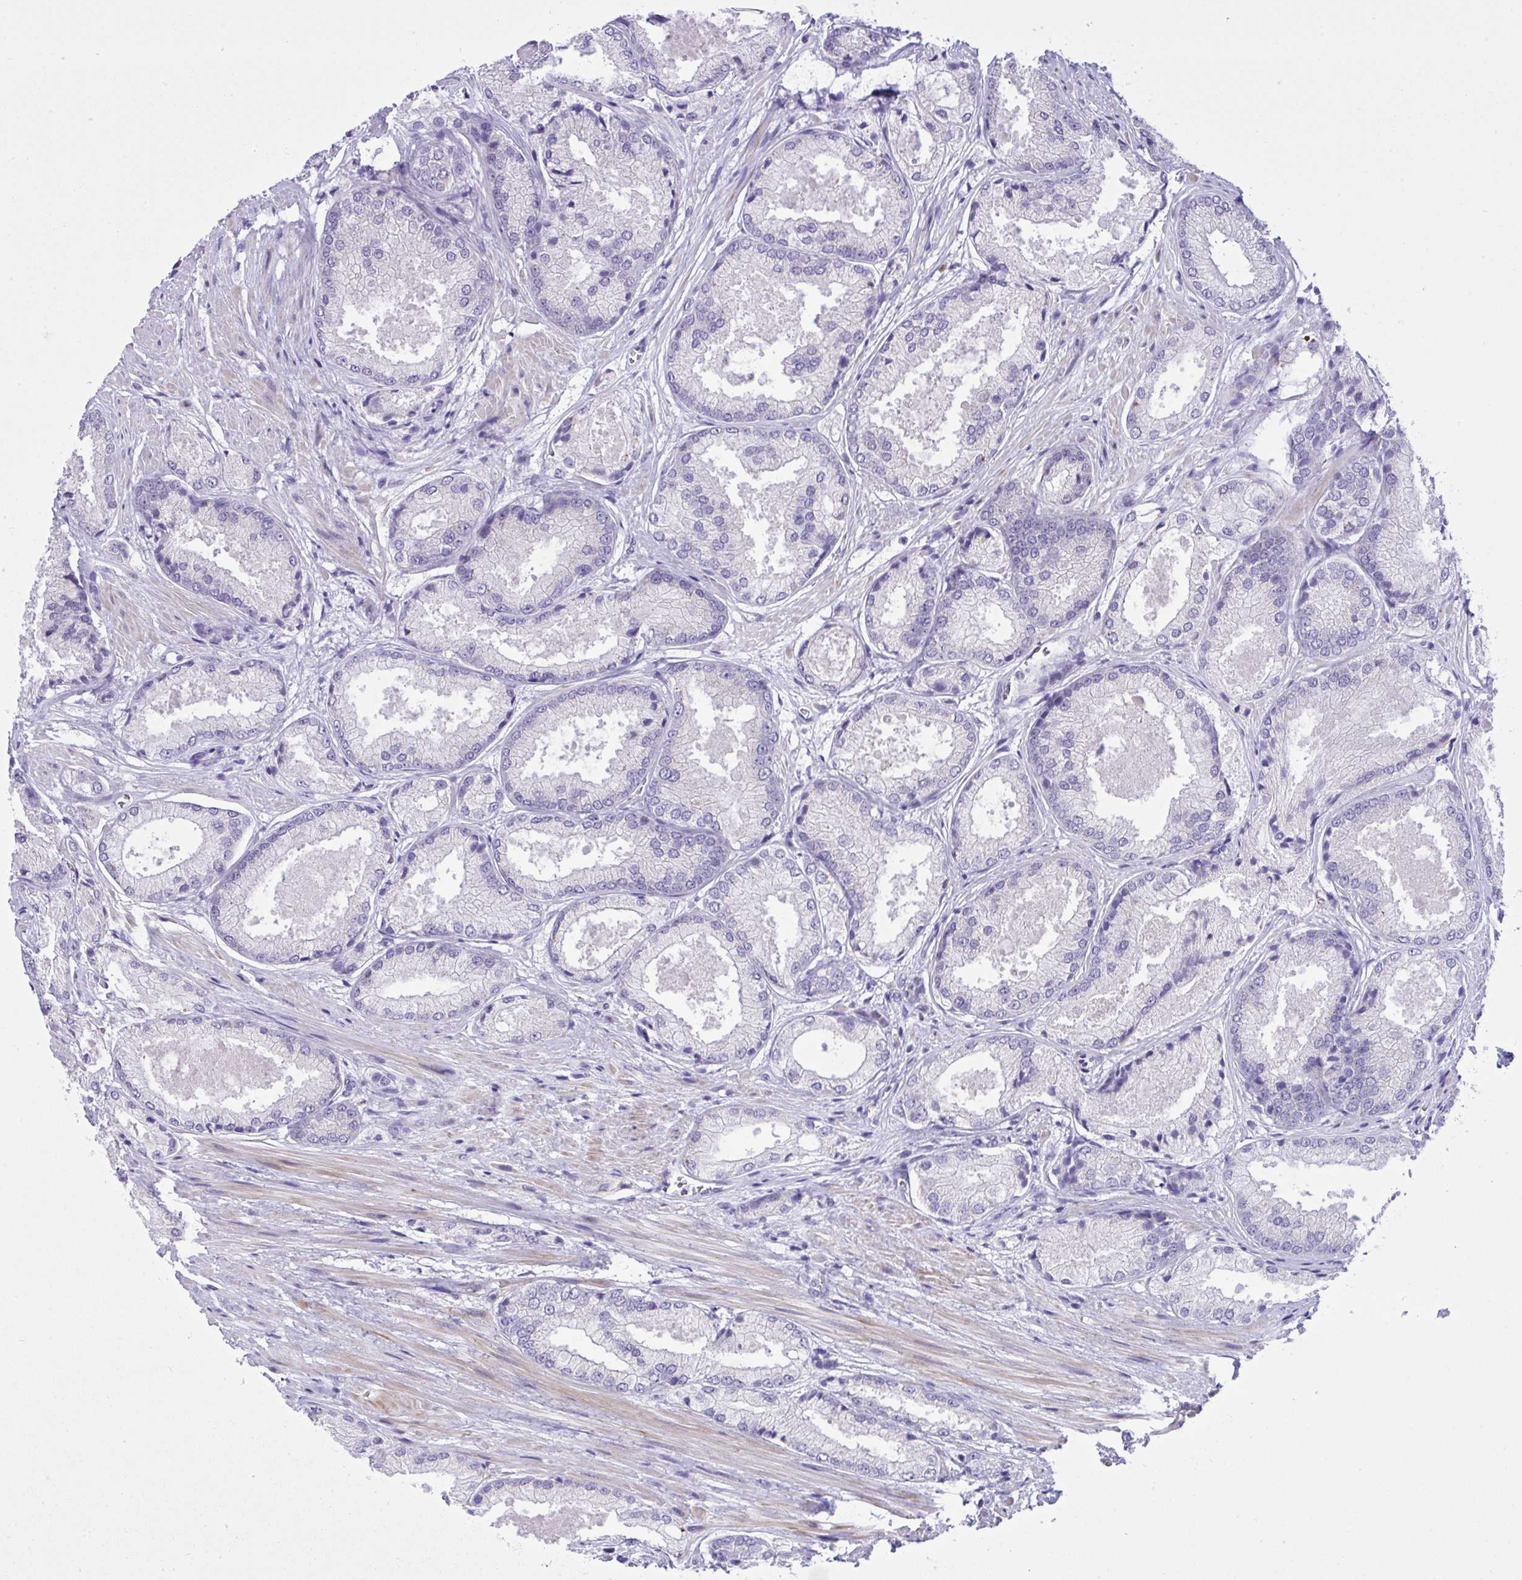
{"staining": {"intensity": "negative", "quantity": "none", "location": "none"}, "tissue": "prostate cancer", "cell_type": "Tumor cells", "image_type": "cancer", "snomed": [{"axis": "morphology", "description": "Adenocarcinoma, High grade"}, {"axis": "topography", "description": "Prostate"}], "caption": "High power microscopy histopathology image of an immunohistochemistry (IHC) image of prostate adenocarcinoma (high-grade), revealing no significant staining in tumor cells.", "gene": "WDR97", "patient": {"sex": "male", "age": 68}}